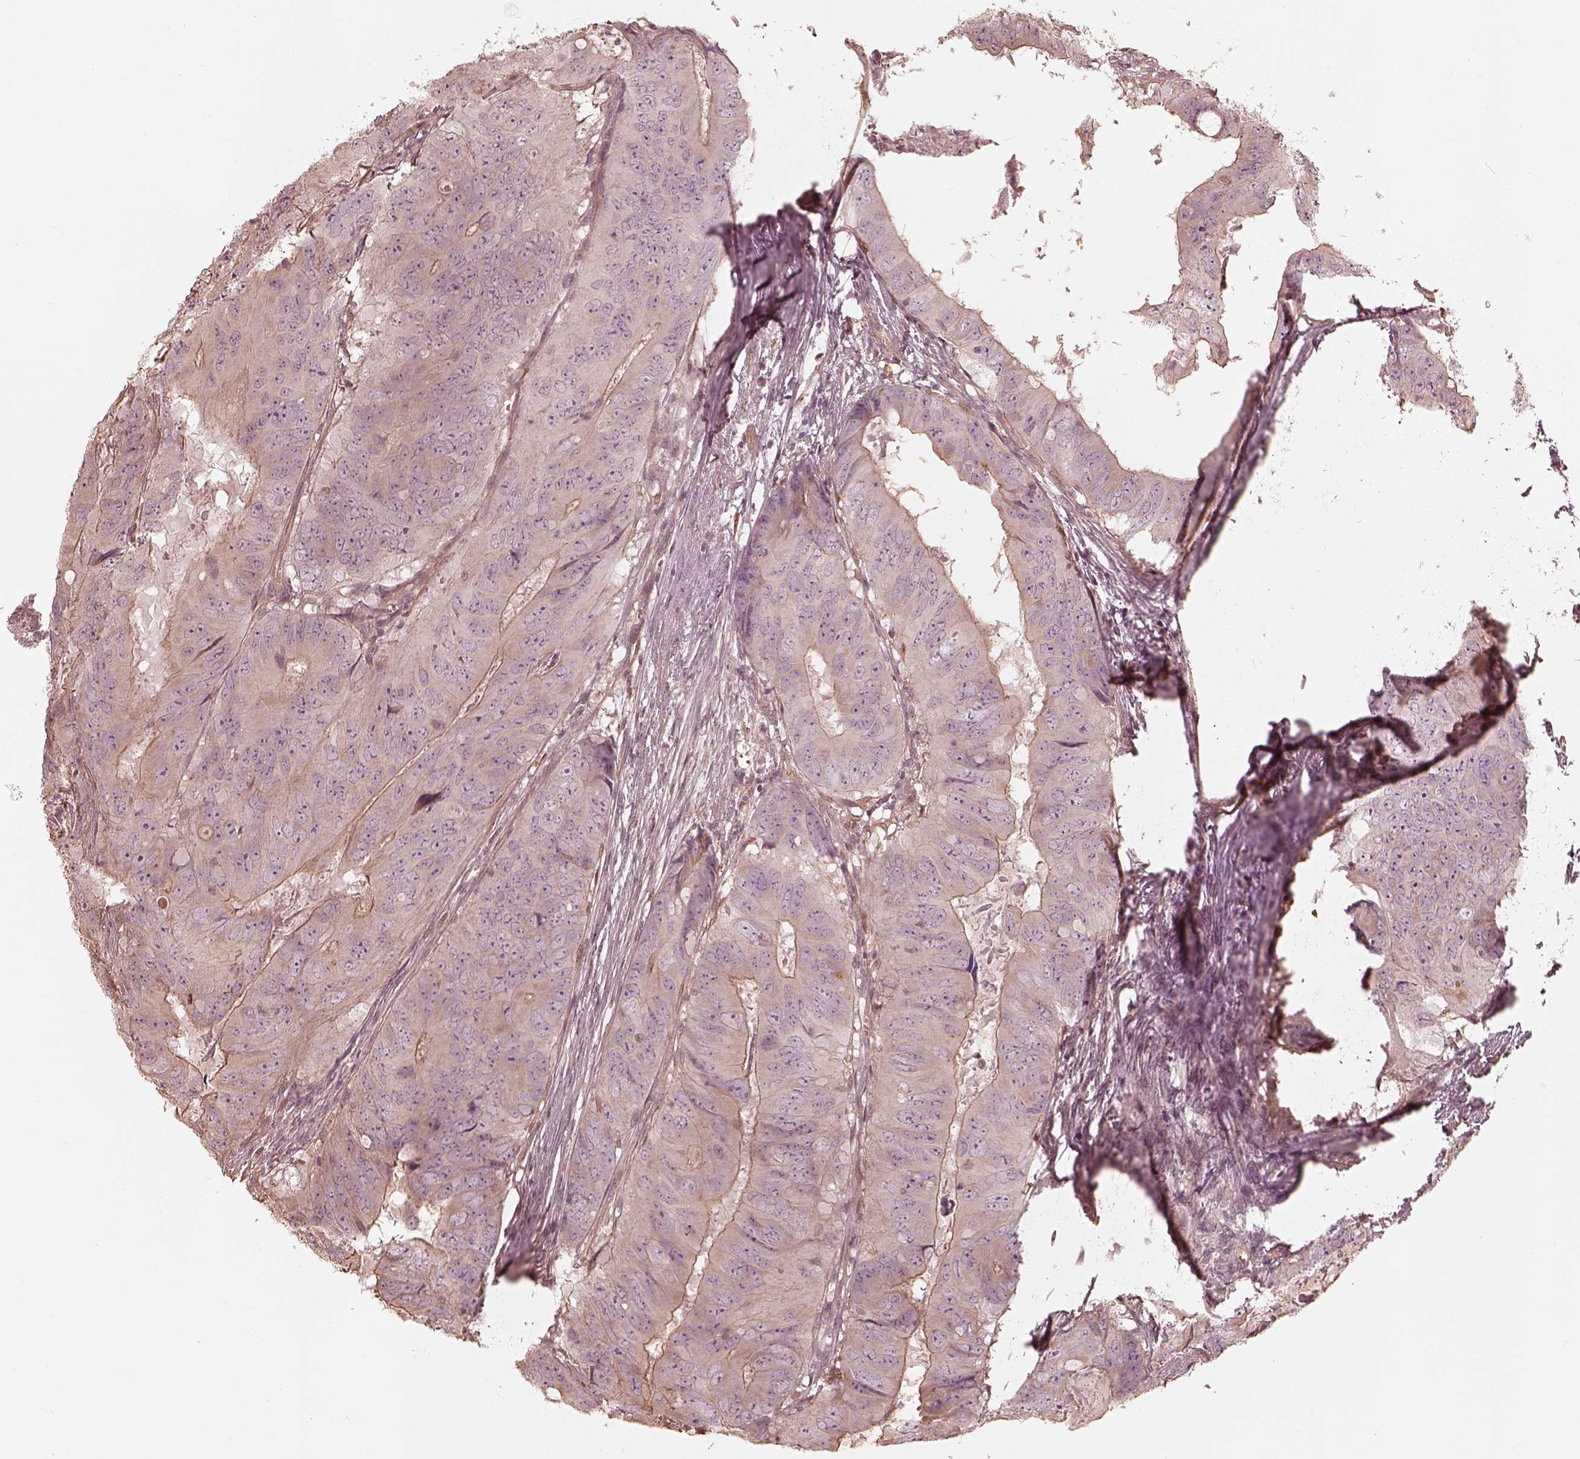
{"staining": {"intensity": "weak", "quantity": "<25%", "location": "cytoplasmic/membranous"}, "tissue": "colorectal cancer", "cell_type": "Tumor cells", "image_type": "cancer", "snomed": [{"axis": "morphology", "description": "Adenocarcinoma, NOS"}, {"axis": "topography", "description": "Colon"}], "caption": "Tumor cells are negative for protein expression in human adenocarcinoma (colorectal). (DAB (3,3'-diaminobenzidine) IHC visualized using brightfield microscopy, high magnification).", "gene": "KIF5C", "patient": {"sex": "male", "age": 79}}